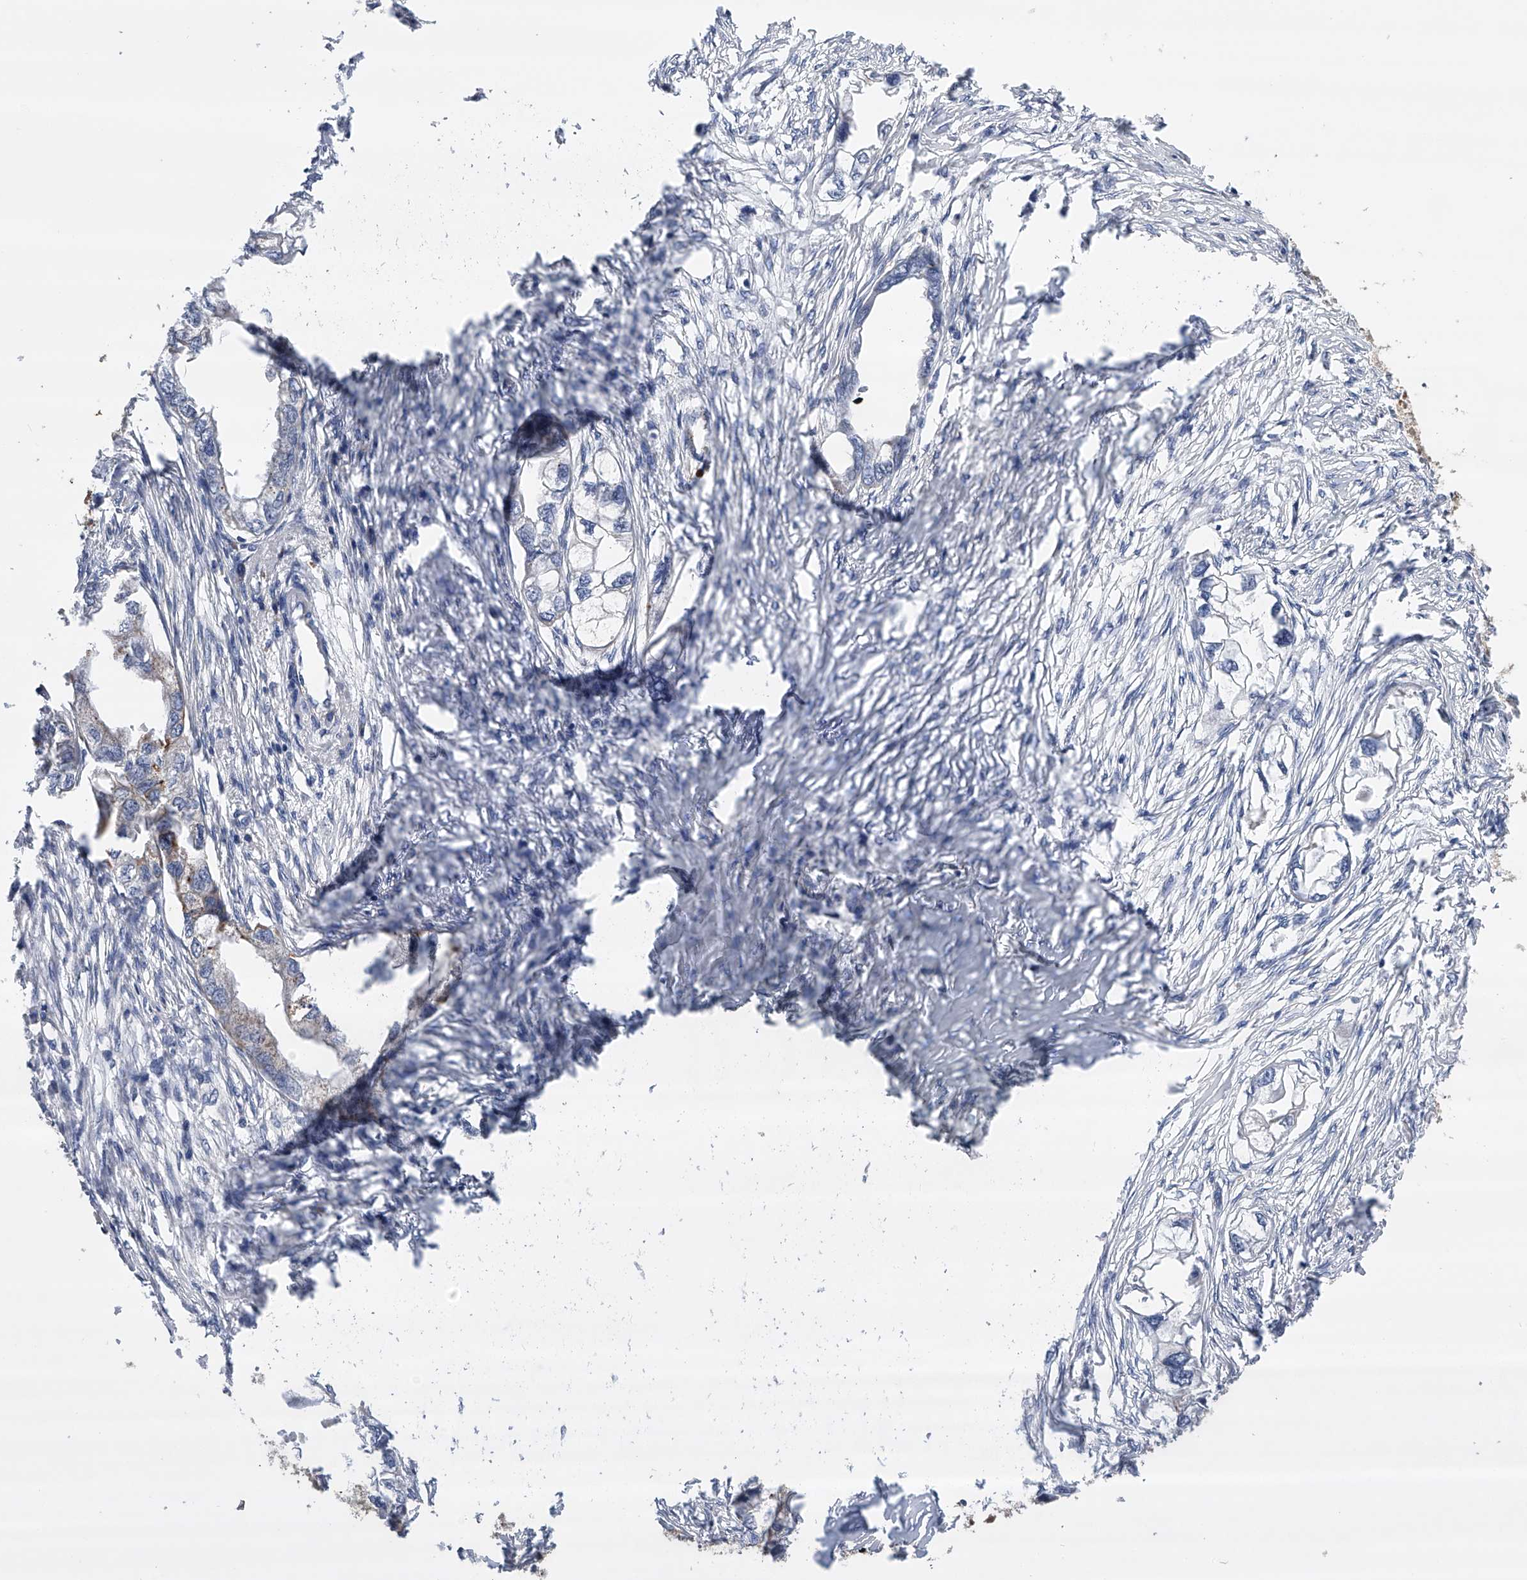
{"staining": {"intensity": "negative", "quantity": "none", "location": "none"}, "tissue": "endometrial cancer", "cell_type": "Tumor cells", "image_type": "cancer", "snomed": [{"axis": "morphology", "description": "Adenocarcinoma, NOS"}, {"axis": "morphology", "description": "Adenocarcinoma, metastatic, NOS"}, {"axis": "topography", "description": "Adipose tissue"}, {"axis": "topography", "description": "Endometrium"}], "caption": "Immunohistochemical staining of endometrial cancer reveals no significant expression in tumor cells.", "gene": "SPOCK1", "patient": {"sex": "female", "age": 67}}